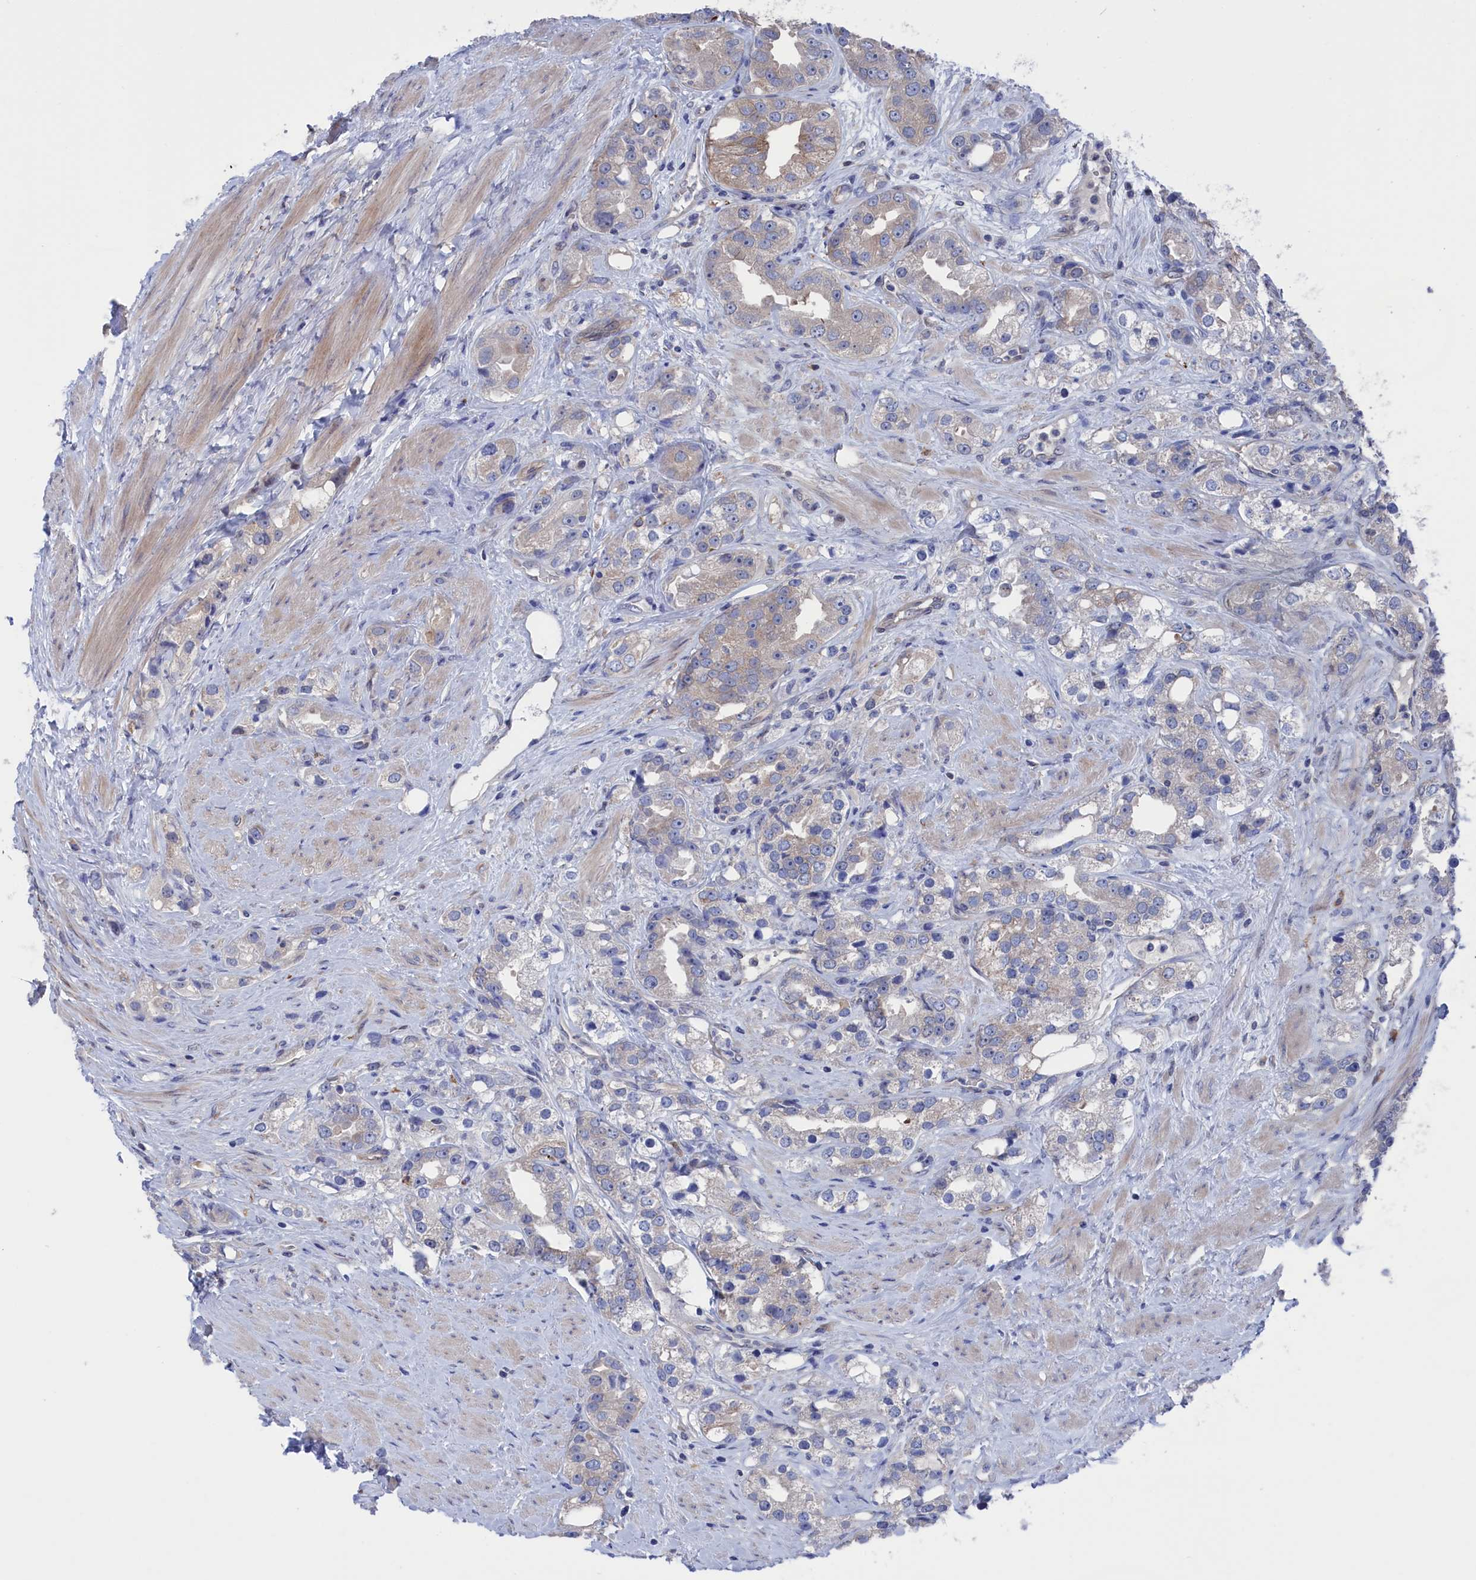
{"staining": {"intensity": "weak", "quantity": "<25%", "location": "cytoplasmic/membranous"}, "tissue": "prostate cancer", "cell_type": "Tumor cells", "image_type": "cancer", "snomed": [{"axis": "morphology", "description": "Adenocarcinoma, NOS"}, {"axis": "topography", "description": "Prostate"}], "caption": "The immunohistochemistry image has no significant positivity in tumor cells of adenocarcinoma (prostate) tissue.", "gene": "NUTF2", "patient": {"sex": "male", "age": 79}}